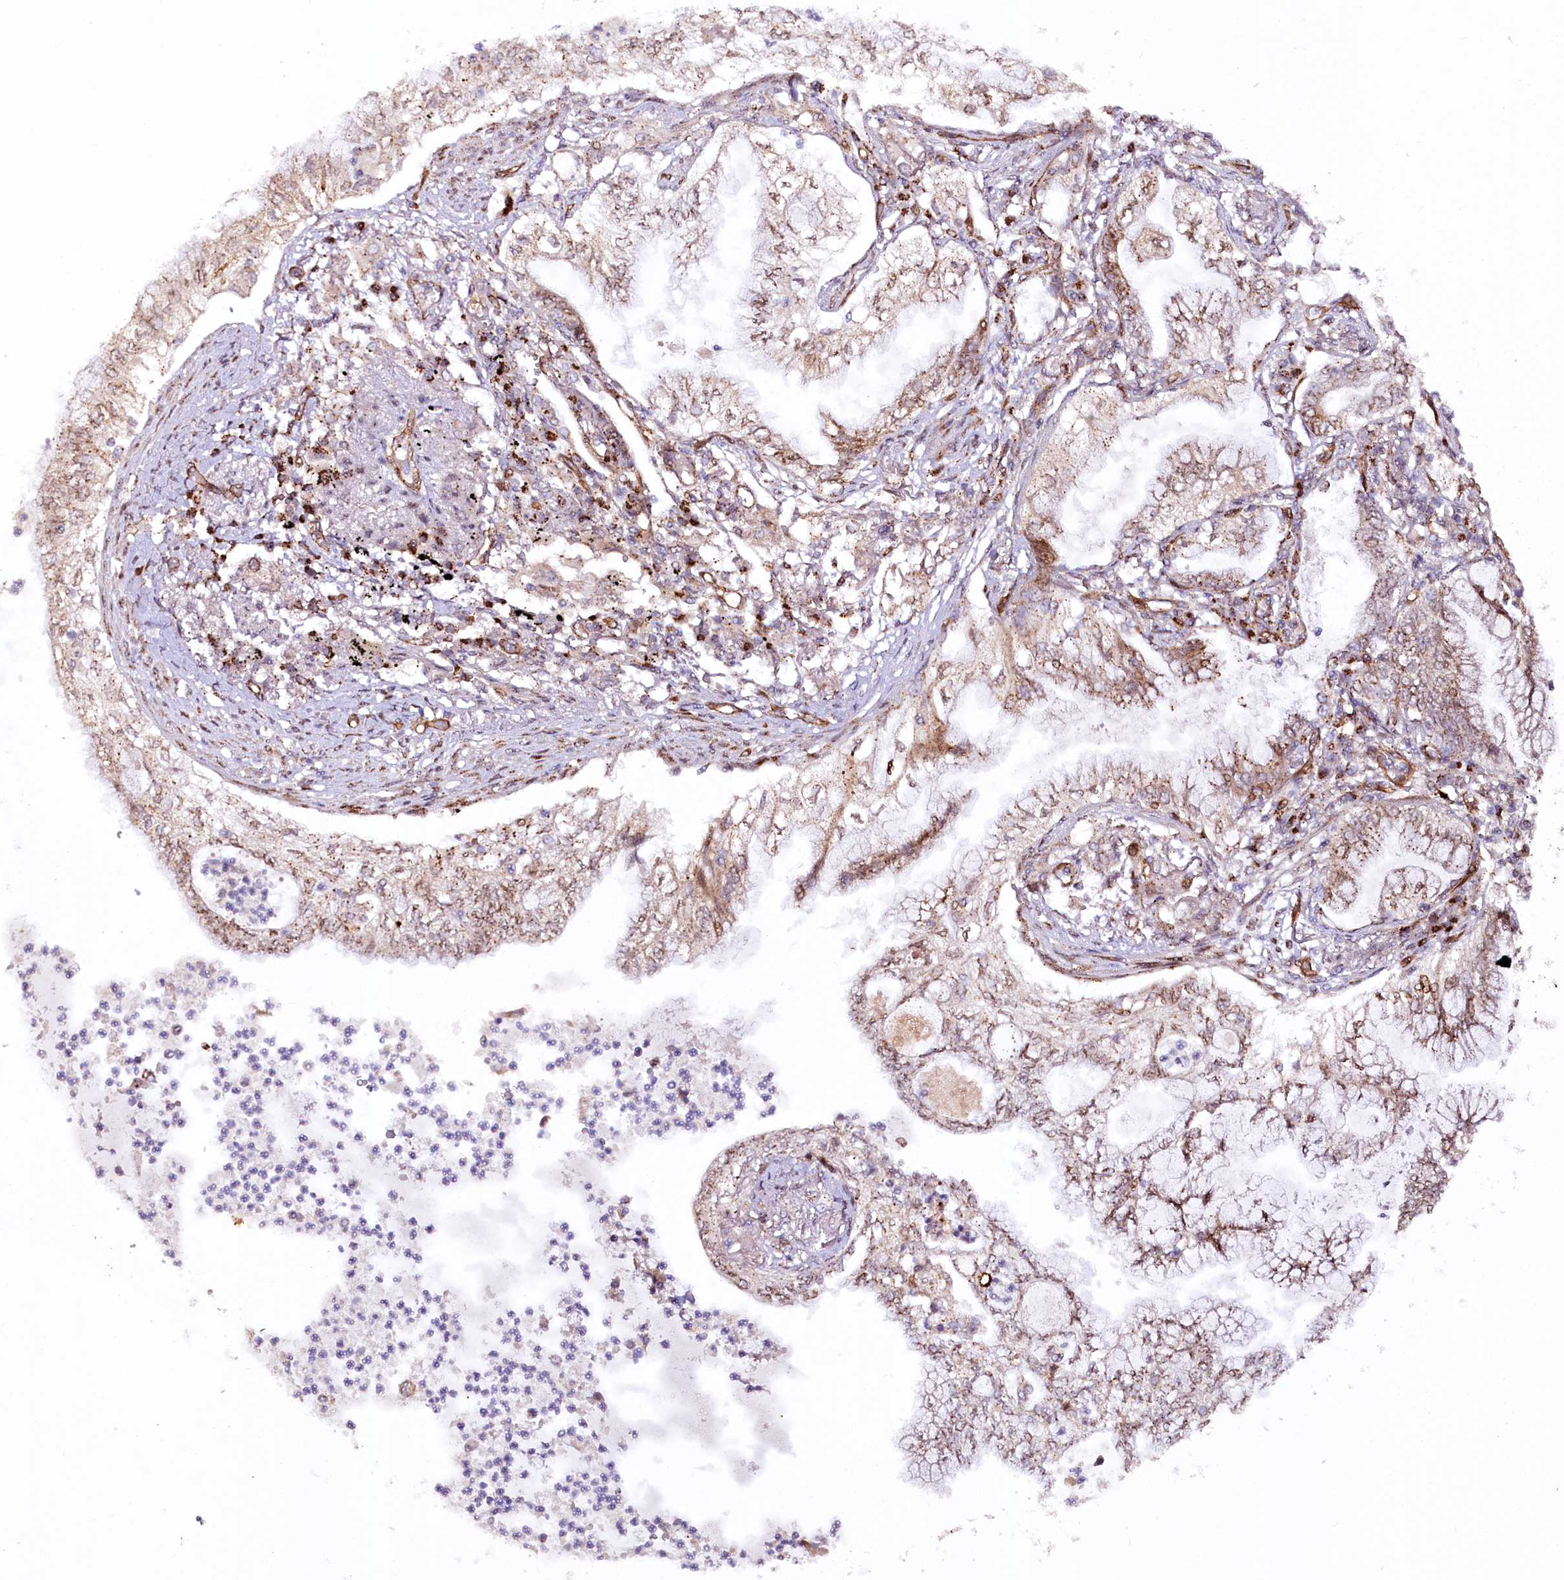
{"staining": {"intensity": "weak", "quantity": ">75%", "location": "cytoplasmic/membranous"}, "tissue": "lung cancer", "cell_type": "Tumor cells", "image_type": "cancer", "snomed": [{"axis": "morphology", "description": "Adenocarcinoma, NOS"}, {"axis": "topography", "description": "Lung"}], "caption": "A photomicrograph of adenocarcinoma (lung) stained for a protein demonstrates weak cytoplasmic/membranous brown staining in tumor cells. (DAB (3,3'-diaminobenzidine) IHC, brown staining for protein, blue staining for nuclei).", "gene": "COPG1", "patient": {"sex": "female", "age": 70}}